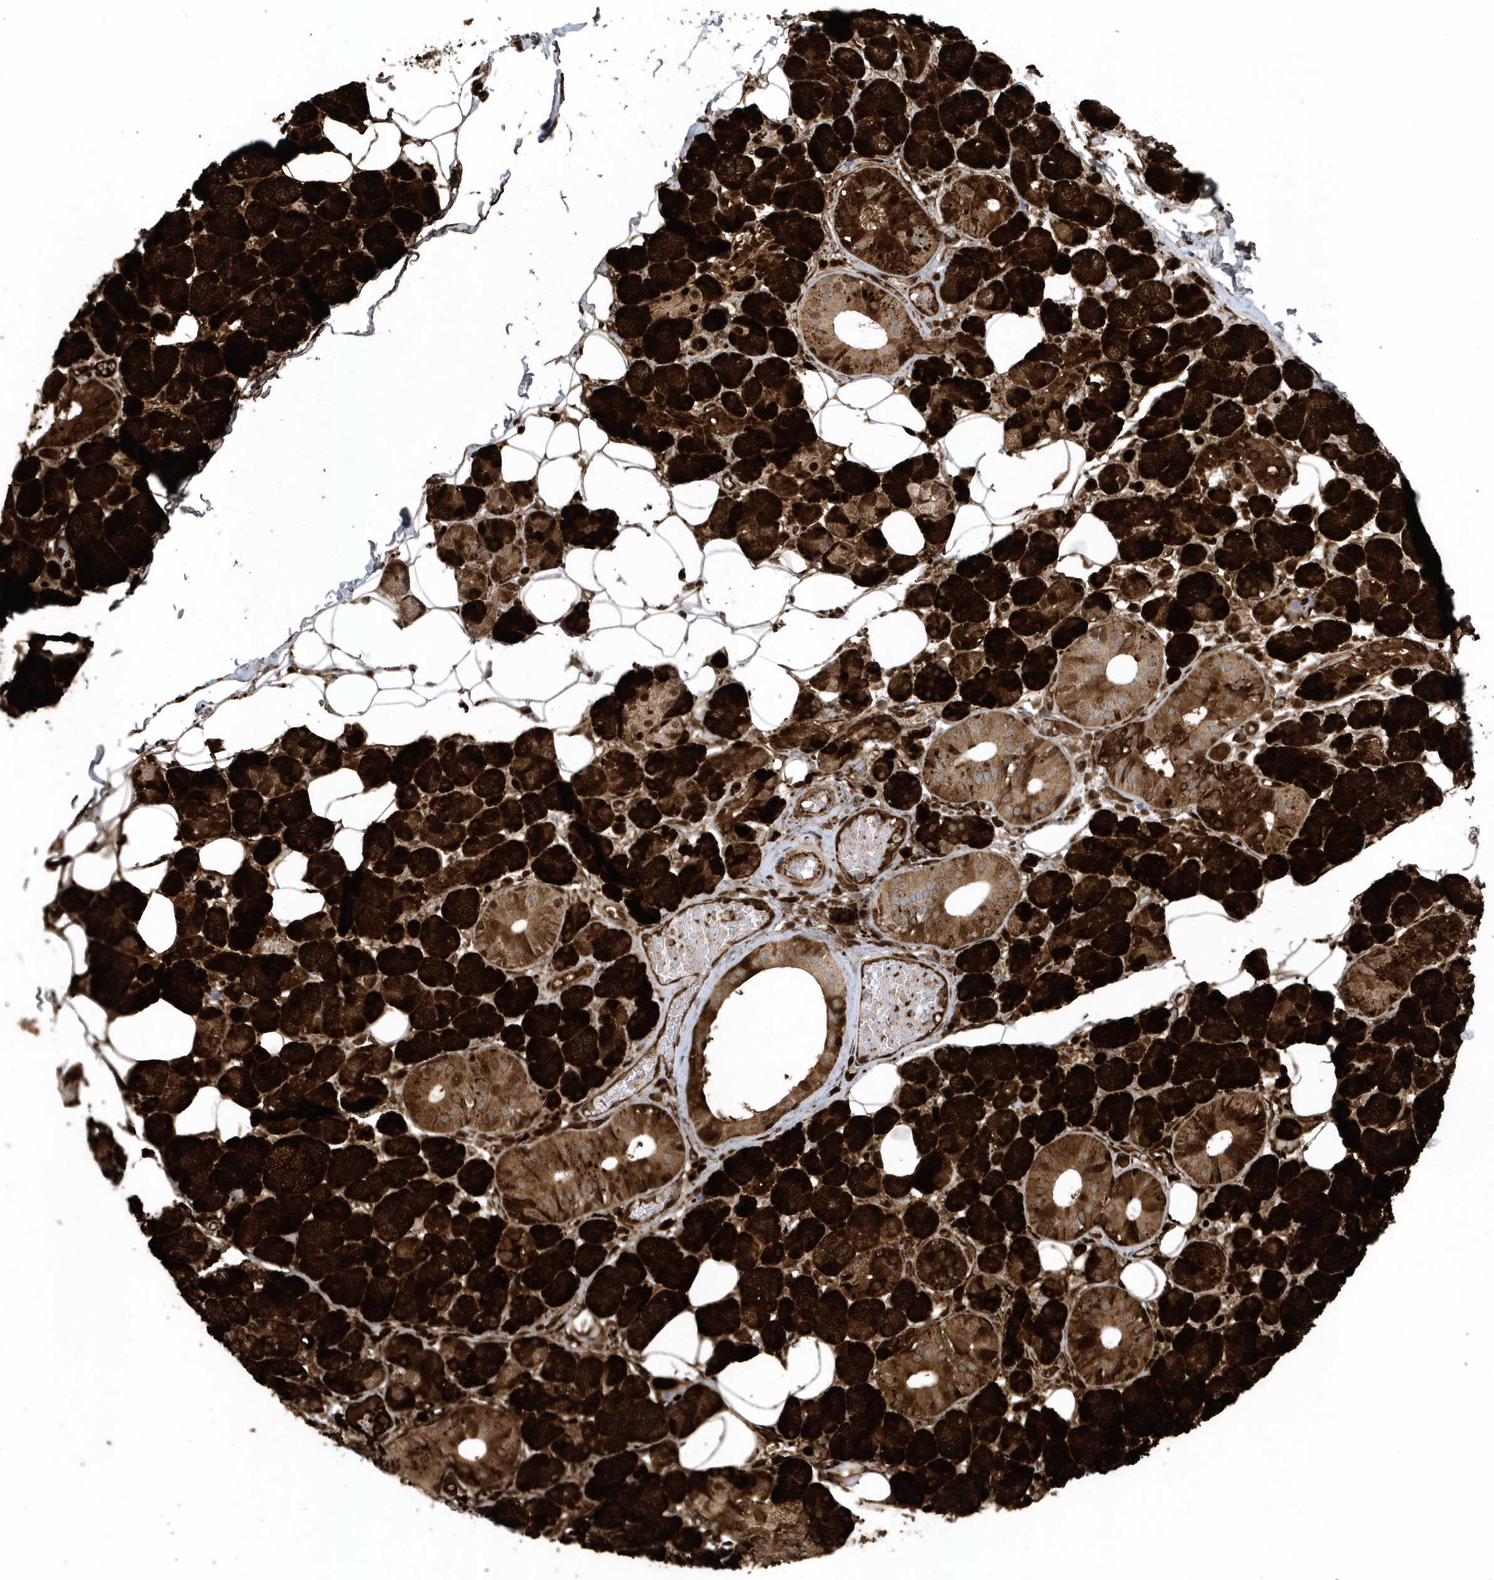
{"staining": {"intensity": "strong", "quantity": ">75%", "location": "cytoplasmic/membranous"}, "tissue": "salivary gland", "cell_type": "Glandular cells", "image_type": "normal", "snomed": [{"axis": "morphology", "description": "Normal tissue, NOS"}, {"axis": "topography", "description": "Salivary gland"}], "caption": "Brown immunohistochemical staining in benign human salivary gland demonstrates strong cytoplasmic/membranous expression in approximately >75% of glandular cells.", "gene": "FAM98A", "patient": {"sex": "female", "age": 33}}